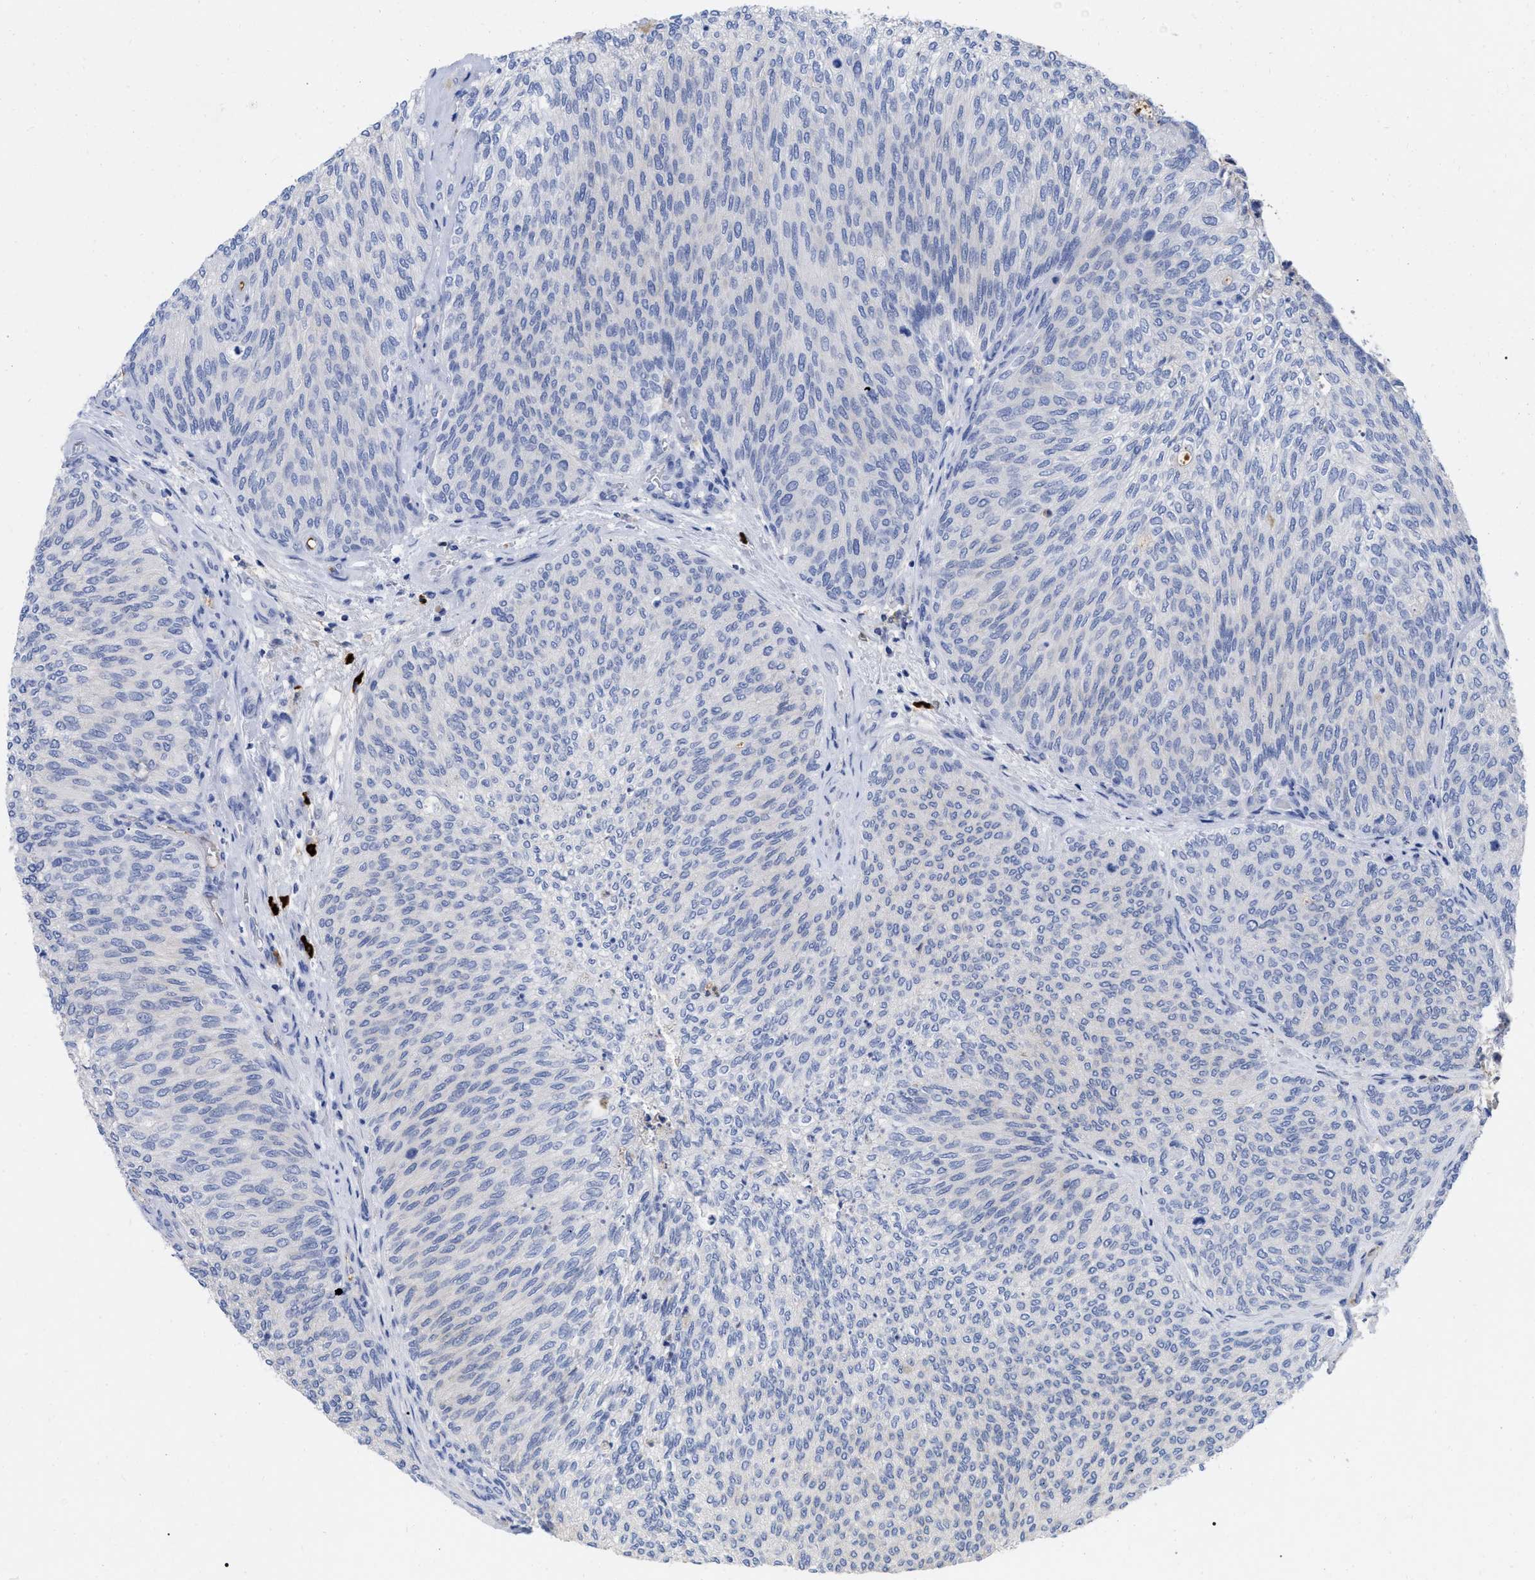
{"staining": {"intensity": "negative", "quantity": "none", "location": "none"}, "tissue": "urothelial cancer", "cell_type": "Tumor cells", "image_type": "cancer", "snomed": [{"axis": "morphology", "description": "Urothelial carcinoma, Low grade"}, {"axis": "topography", "description": "Urinary bladder"}], "caption": "Immunohistochemistry (IHC) image of neoplastic tissue: human urothelial cancer stained with DAB (3,3'-diaminobenzidine) displays no significant protein staining in tumor cells.", "gene": "IGHV5-51", "patient": {"sex": "female", "age": 79}}